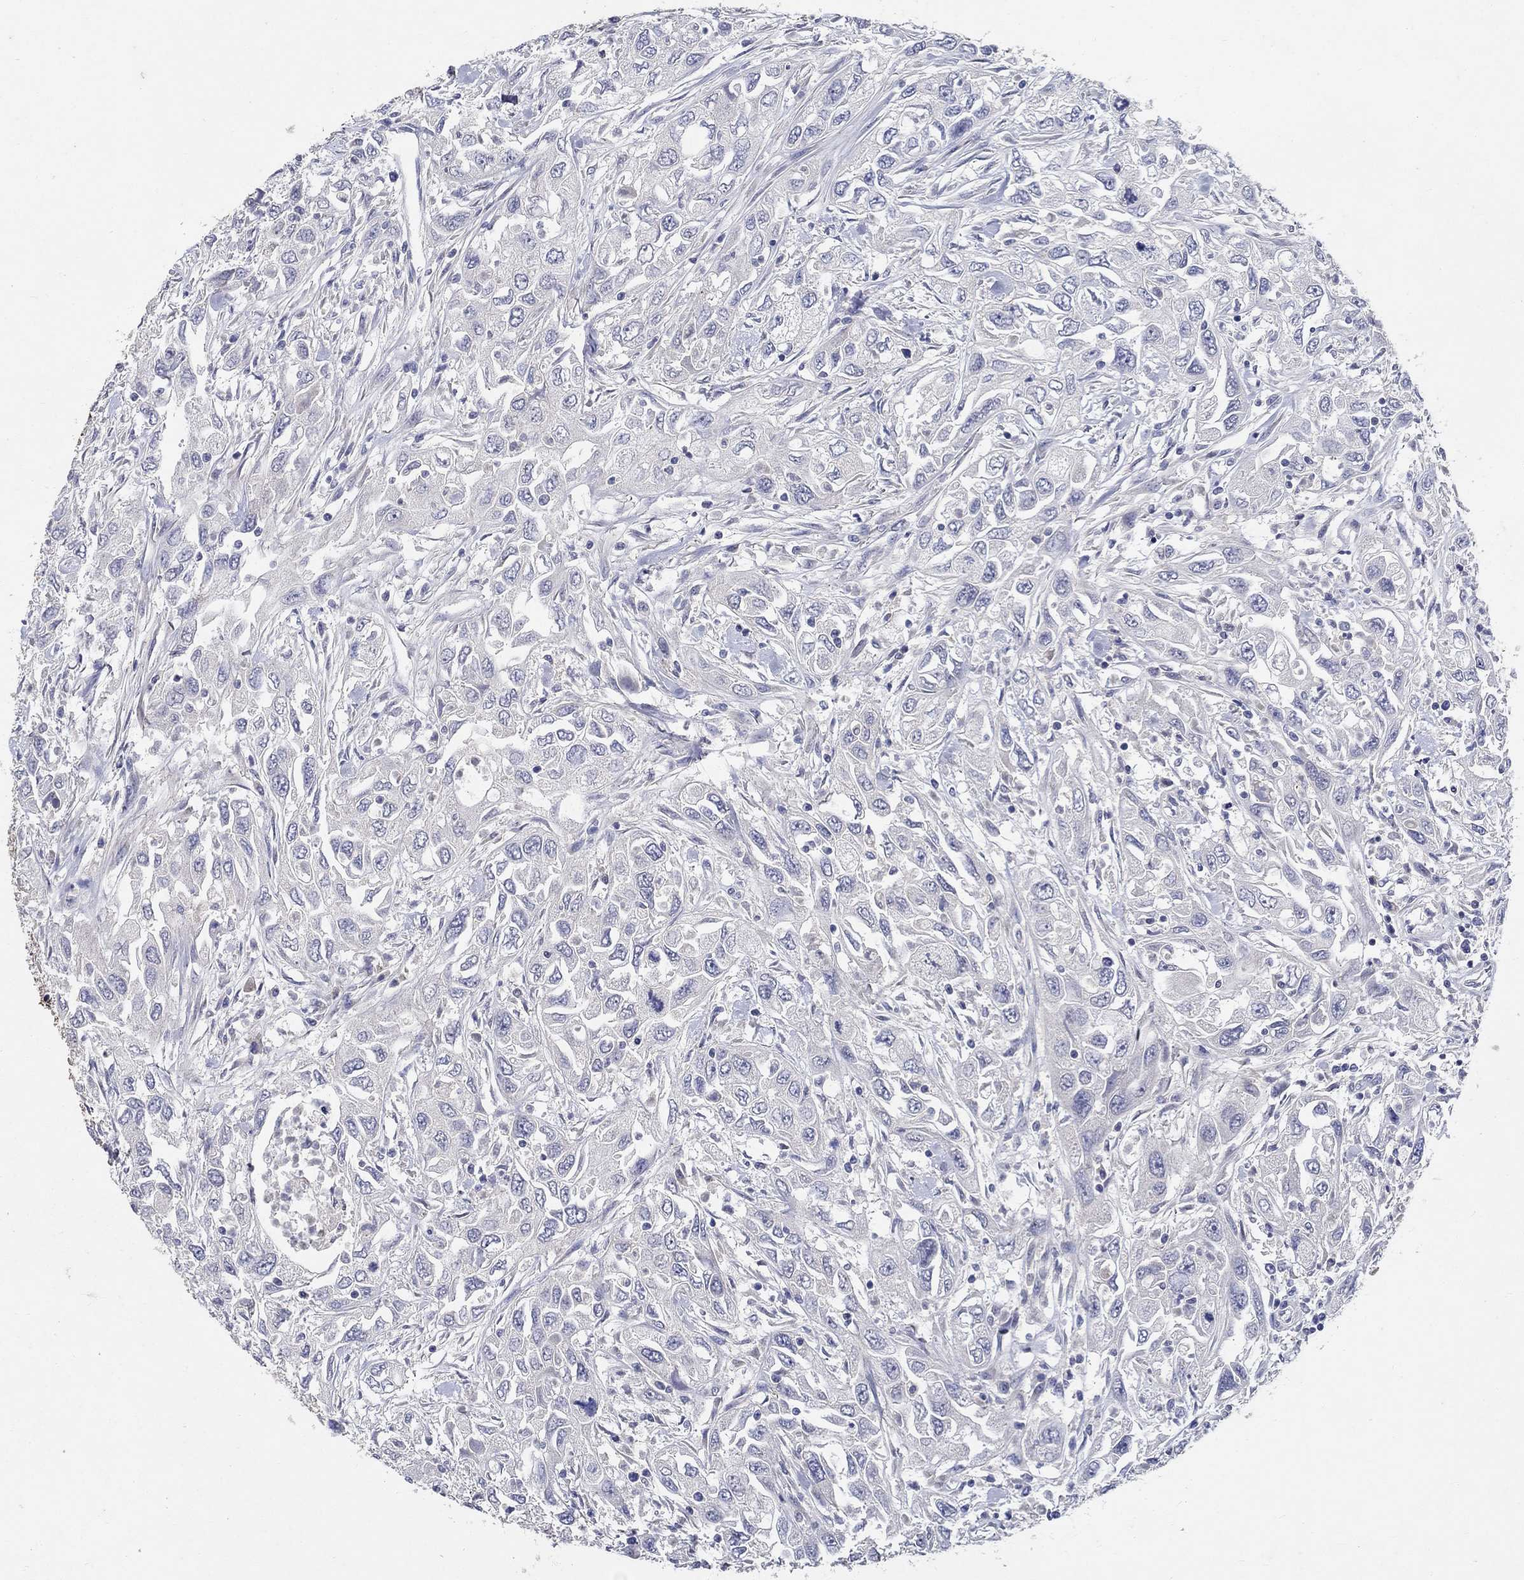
{"staining": {"intensity": "negative", "quantity": "none", "location": "none"}, "tissue": "urothelial cancer", "cell_type": "Tumor cells", "image_type": "cancer", "snomed": [{"axis": "morphology", "description": "Urothelial carcinoma, High grade"}, {"axis": "topography", "description": "Urinary bladder"}], "caption": "High magnification brightfield microscopy of high-grade urothelial carcinoma stained with DAB (brown) and counterstained with hematoxylin (blue): tumor cells show no significant staining.", "gene": "PROZ", "patient": {"sex": "male", "age": 76}}